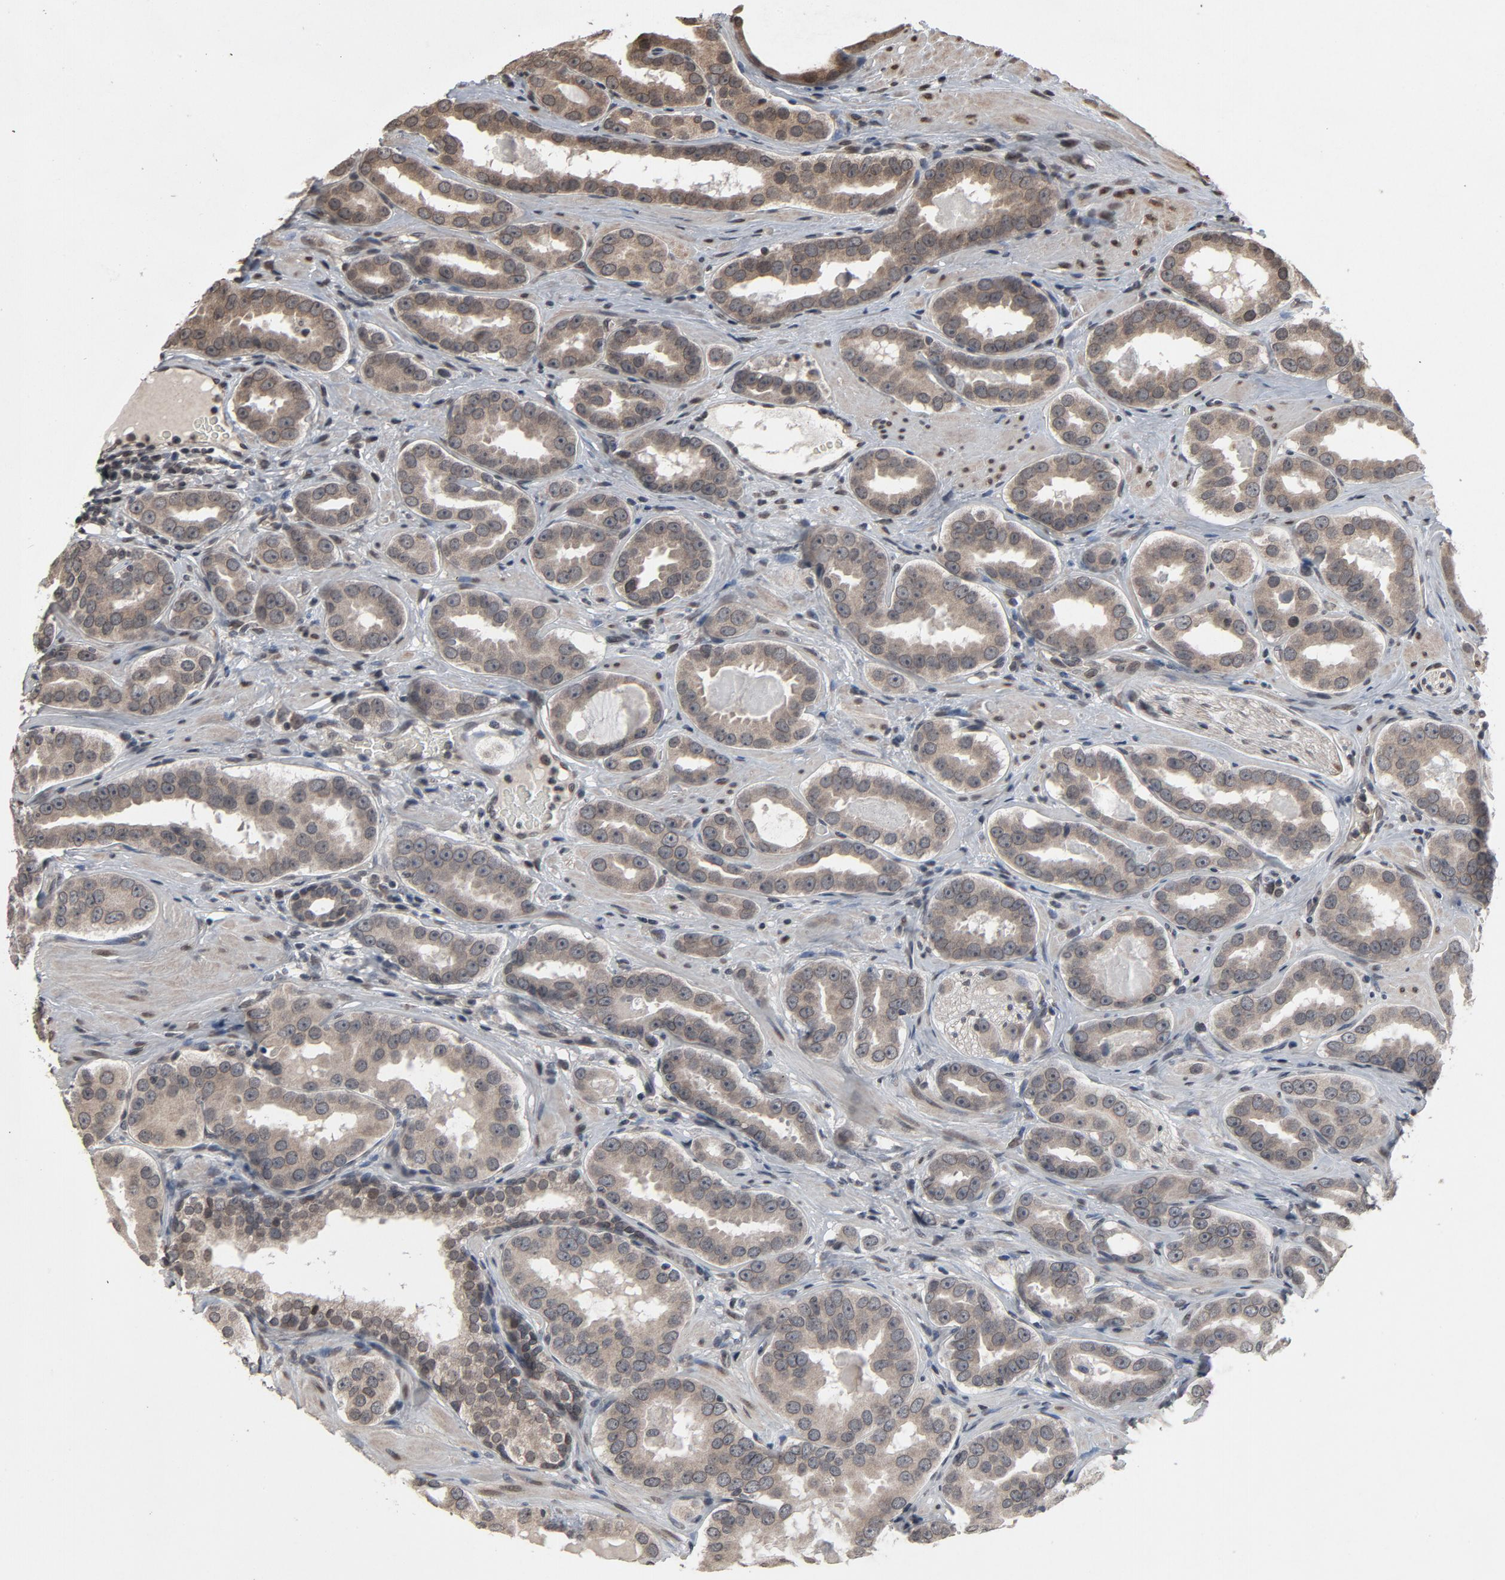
{"staining": {"intensity": "weak", "quantity": ">75%", "location": "cytoplasmic/membranous,nuclear"}, "tissue": "prostate cancer", "cell_type": "Tumor cells", "image_type": "cancer", "snomed": [{"axis": "morphology", "description": "Adenocarcinoma, Low grade"}, {"axis": "topography", "description": "Prostate"}], "caption": "Weak cytoplasmic/membranous and nuclear positivity for a protein is seen in about >75% of tumor cells of prostate low-grade adenocarcinoma using immunohistochemistry (IHC).", "gene": "POM121", "patient": {"sex": "male", "age": 59}}